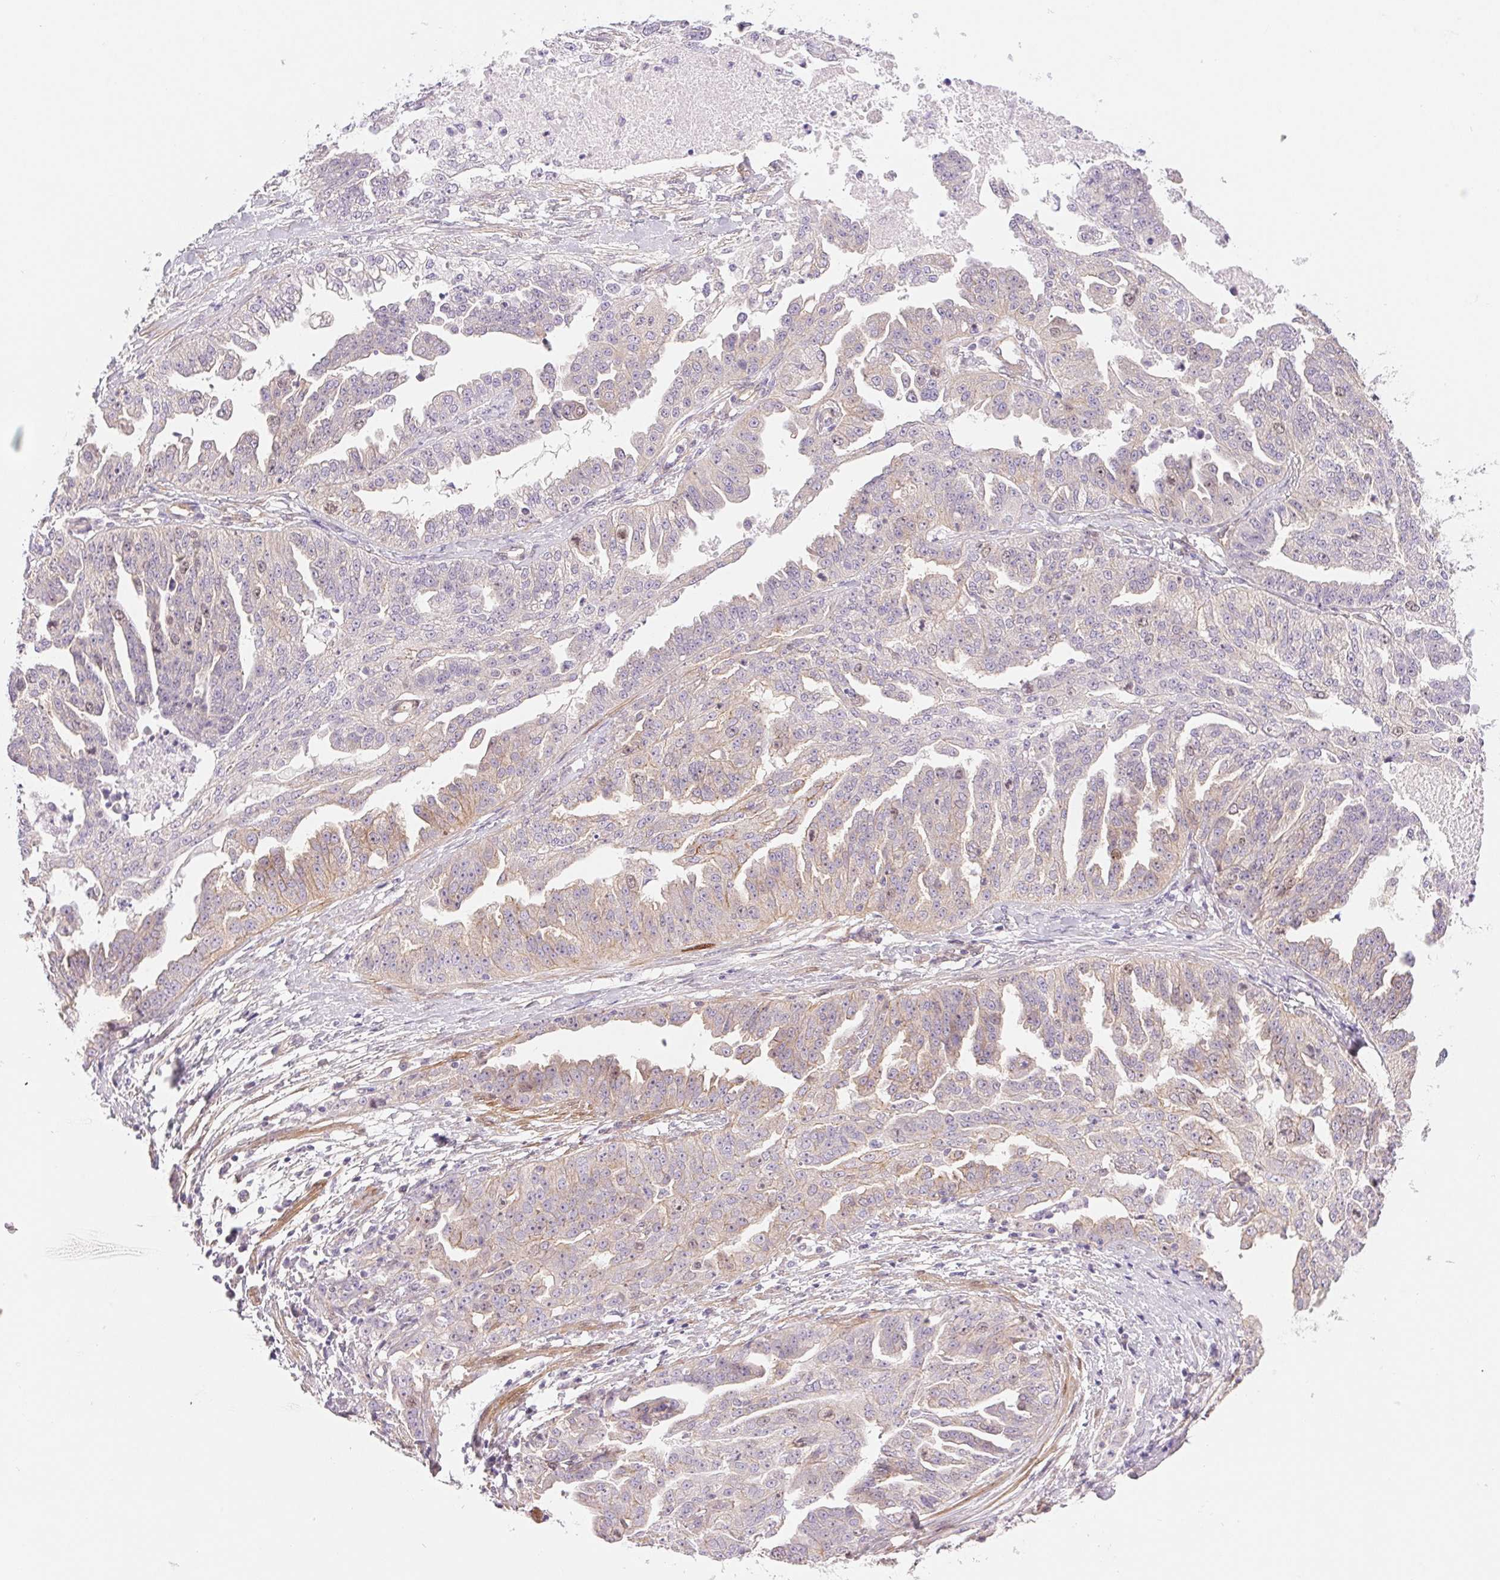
{"staining": {"intensity": "weak", "quantity": "<25%", "location": "cytoplasmic/membranous"}, "tissue": "ovarian cancer", "cell_type": "Tumor cells", "image_type": "cancer", "snomed": [{"axis": "morphology", "description": "Cystadenocarcinoma, serous, NOS"}, {"axis": "topography", "description": "Ovary"}], "caption": "Ovarian serous cystadenocarcinoma was stained to show a protein in brown. There is no significant staining in tumor cells. (Brightfield microscopy of DAB (3,3'-diaminobenzidine) immunohistochemistry (IHC) at high magnification).", "gene": "SMTN", "patient": {"sex": "female", "age": 58}}